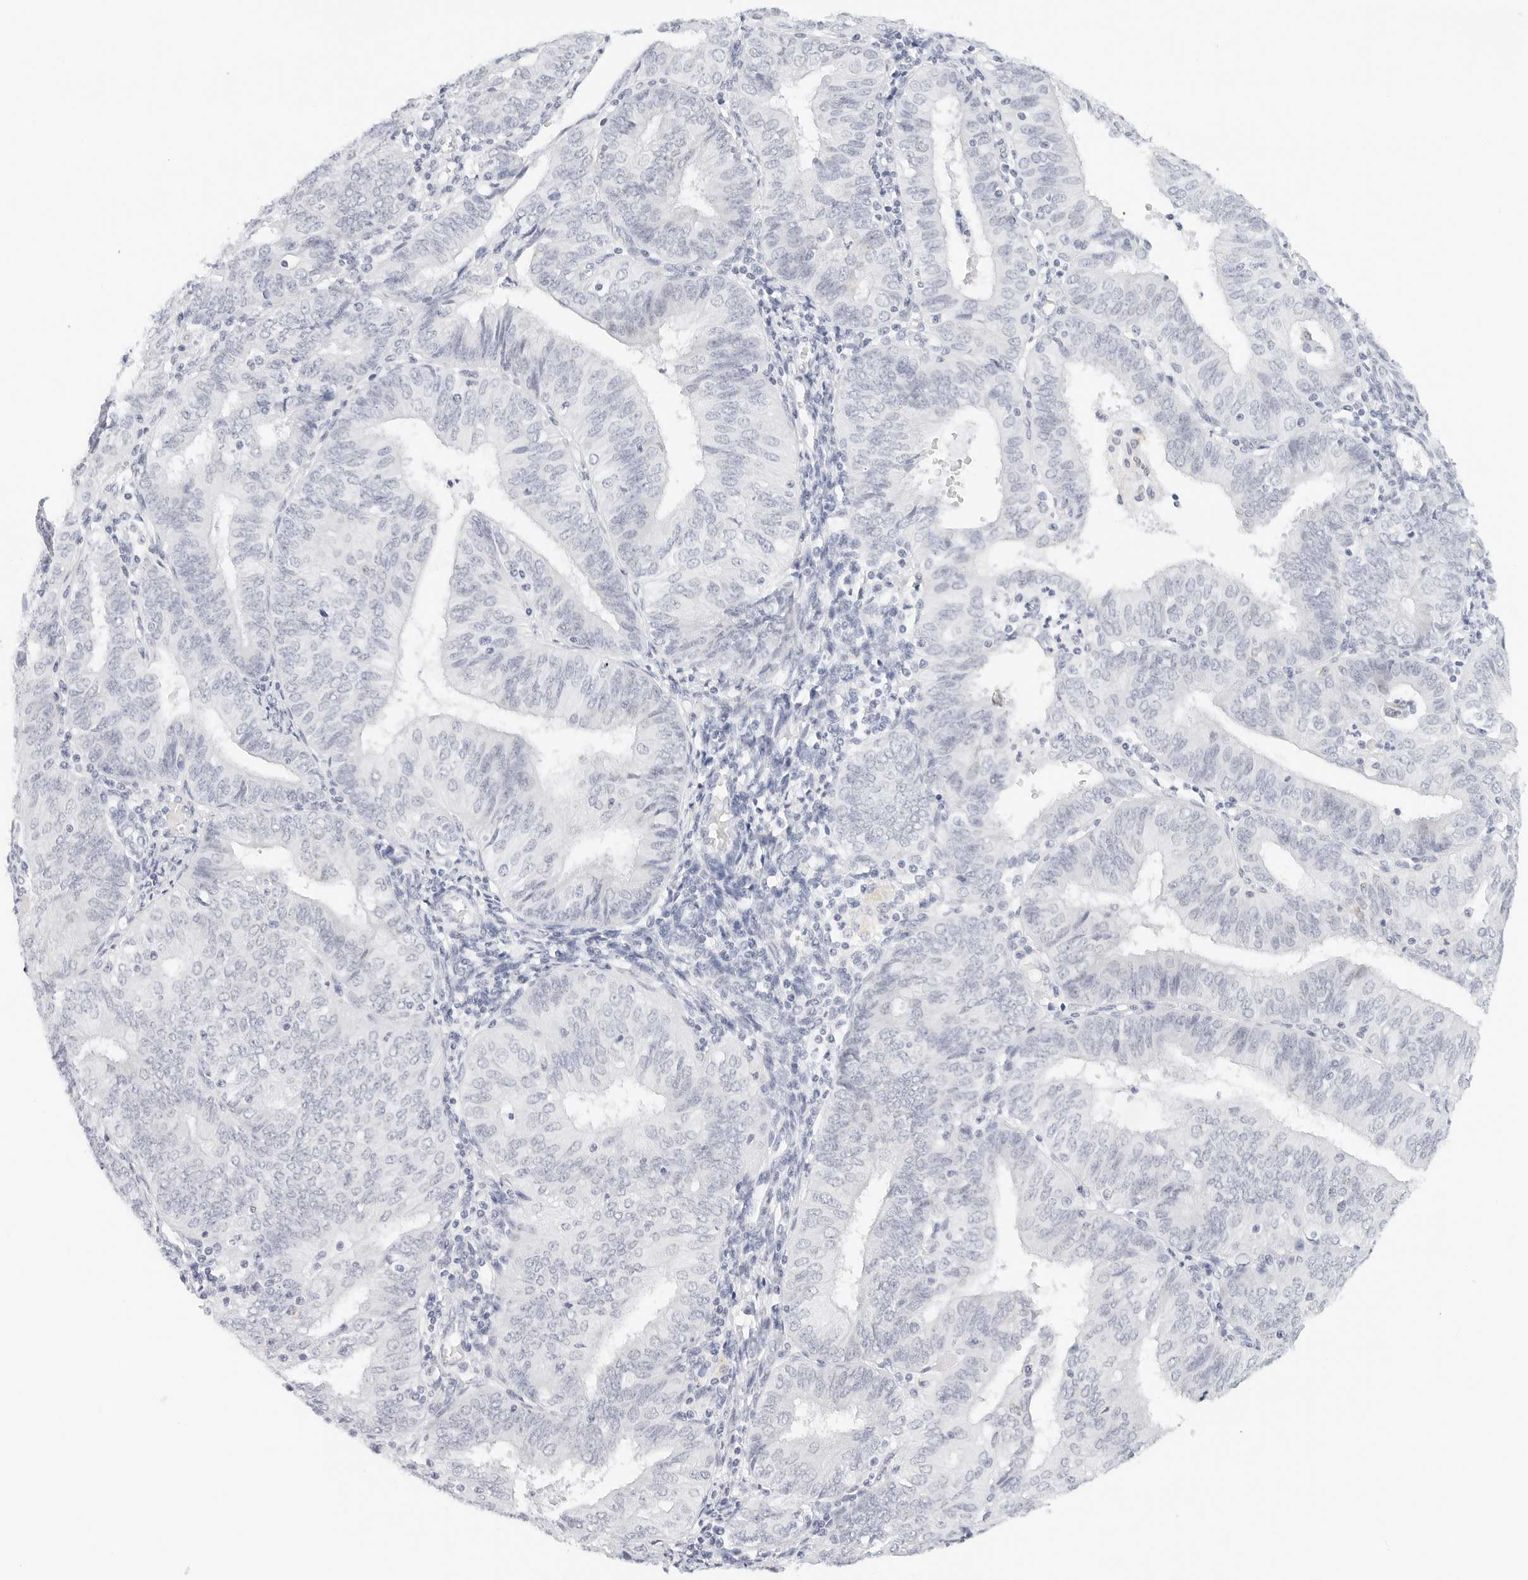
{"staining": {"intensity": "negative", "quantity": "none", "location": "none"}, "tissue": "endometrial cancer", "cell_type": "Tumor cells", "image_type": "cancer", "snomed": [{"axis": "morphology", "description": "Adenocarcinoma, NOS"}, {"axis": "topography", "description": "Endometrium"}], "caption": "Histopathology image shows no significant protein staining in tumor cells of endometrial cancer.", "gene": "CD22", "patient": {"sex": "female", "age": 58}}